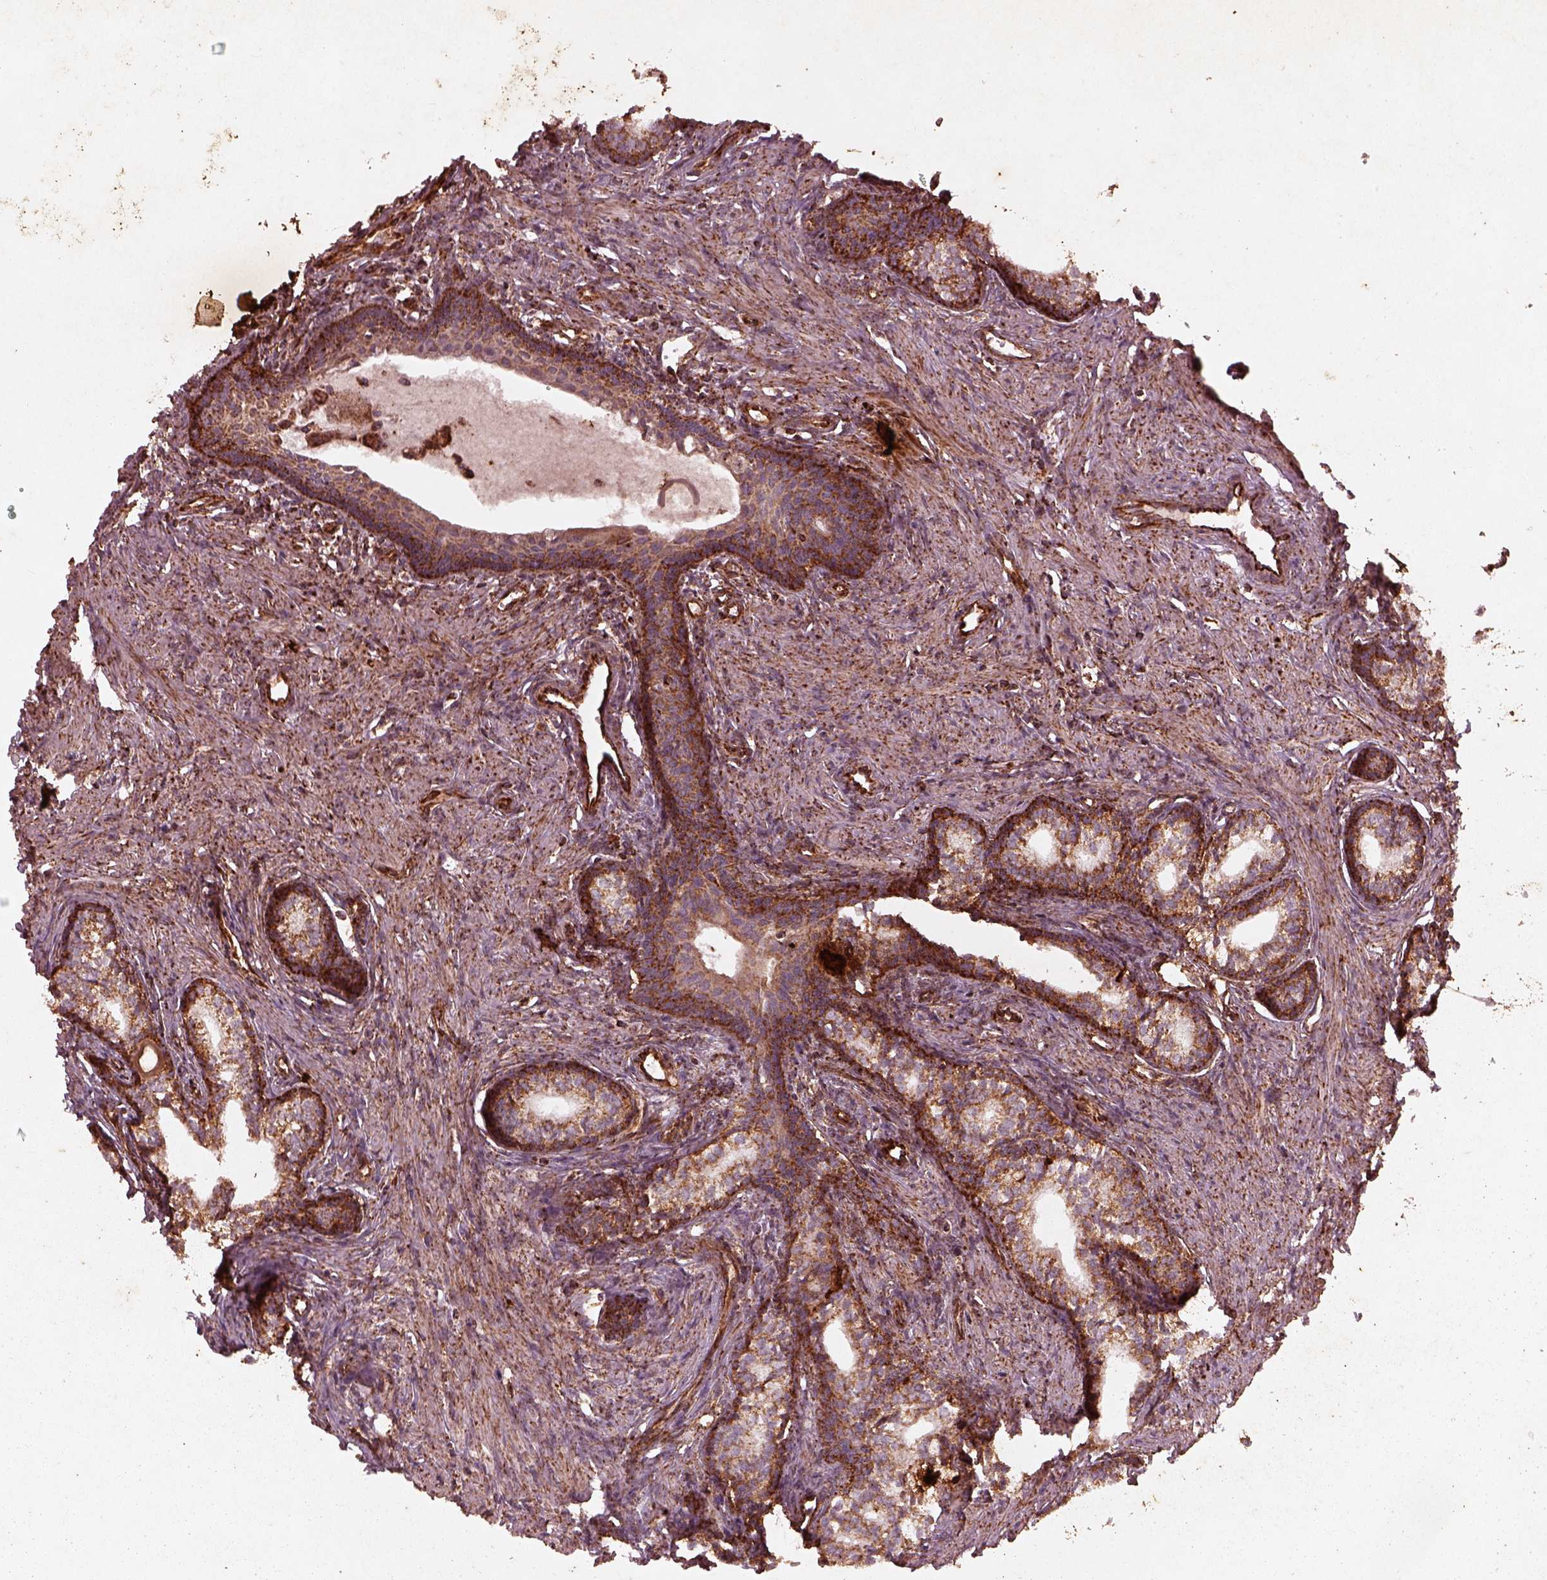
{"staining": {"intensity": "strong", "quantity": ">75%", "location": "cytoplasmic/membranous"}, "tissue": "prostate", "cell_type": "Glandular cells", "image_type": "normal", "snomed": [{"axis": "morphology", "description": "Normal tissue, NOS"}, {"axis": "topography", "description": "Prostate"}], "caption": "Approximately >75% of glandular cells in unremarkable prostate show strong cytoplasmic/membranous protein expression as visualized by brown immunohistochemical staining.", "gene": "ENSG00000285130", "patient": {"sex": "male", "age": 60}}